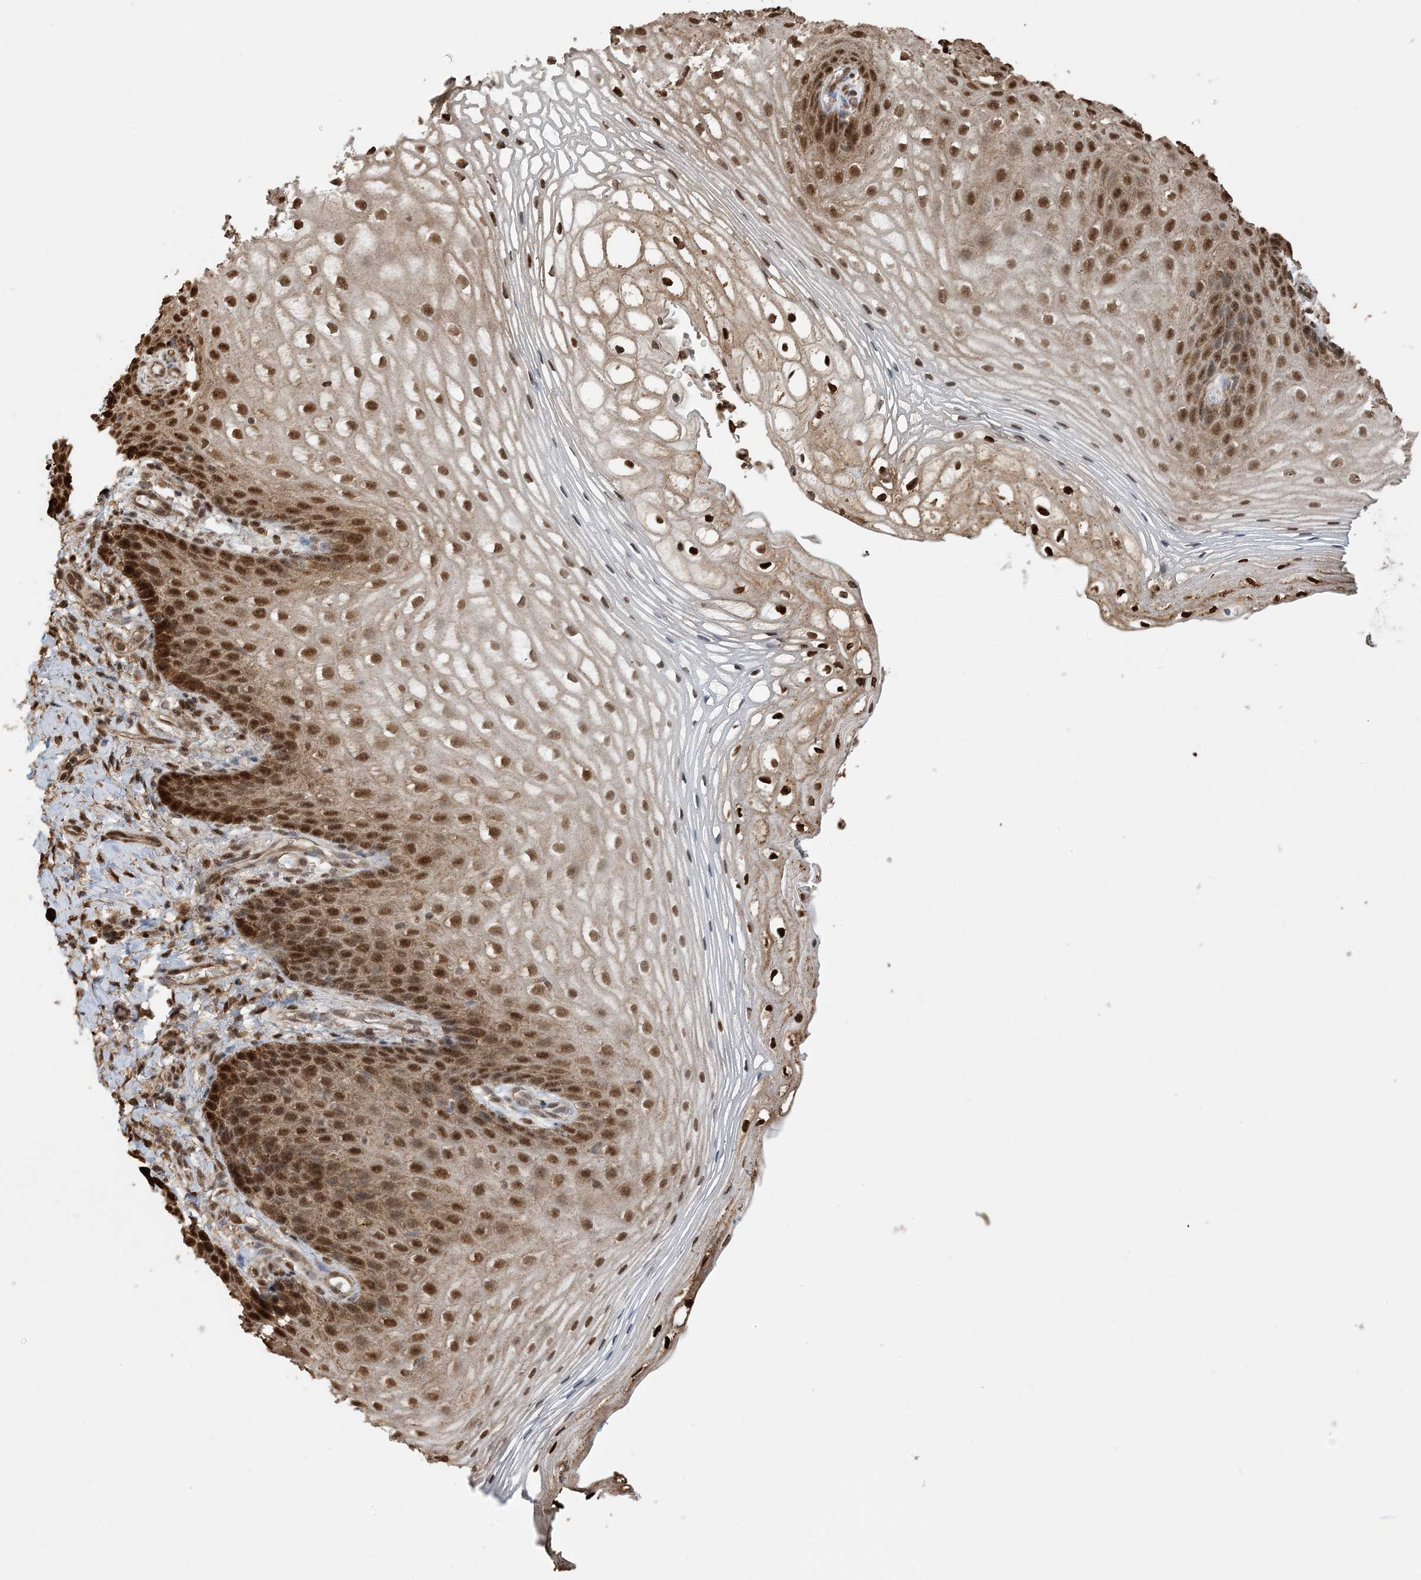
{"staining": {"intensity": "strong", "quantity": ">75%", "location": "cytoplasmic/membranous,nuclear"}, "tissue": "vagina", "cell_type": "Squamous epithelial cells", "image_type": "normal", "snomed": [{"axis": "morphology", "description": "Normal tissue, NOS"}, {"axis": "topography", "description": "Vagina"}], "caption": "A micrograph showing strong cytoplasmic/membranous,nuclear positivity in about >75% of squamous epithelial cells in unremarkable vagina, as visualized by brown immunohistochemical staining.", "gene": "HSPA1A", "patient": {"sex": "female", "age": 60}}